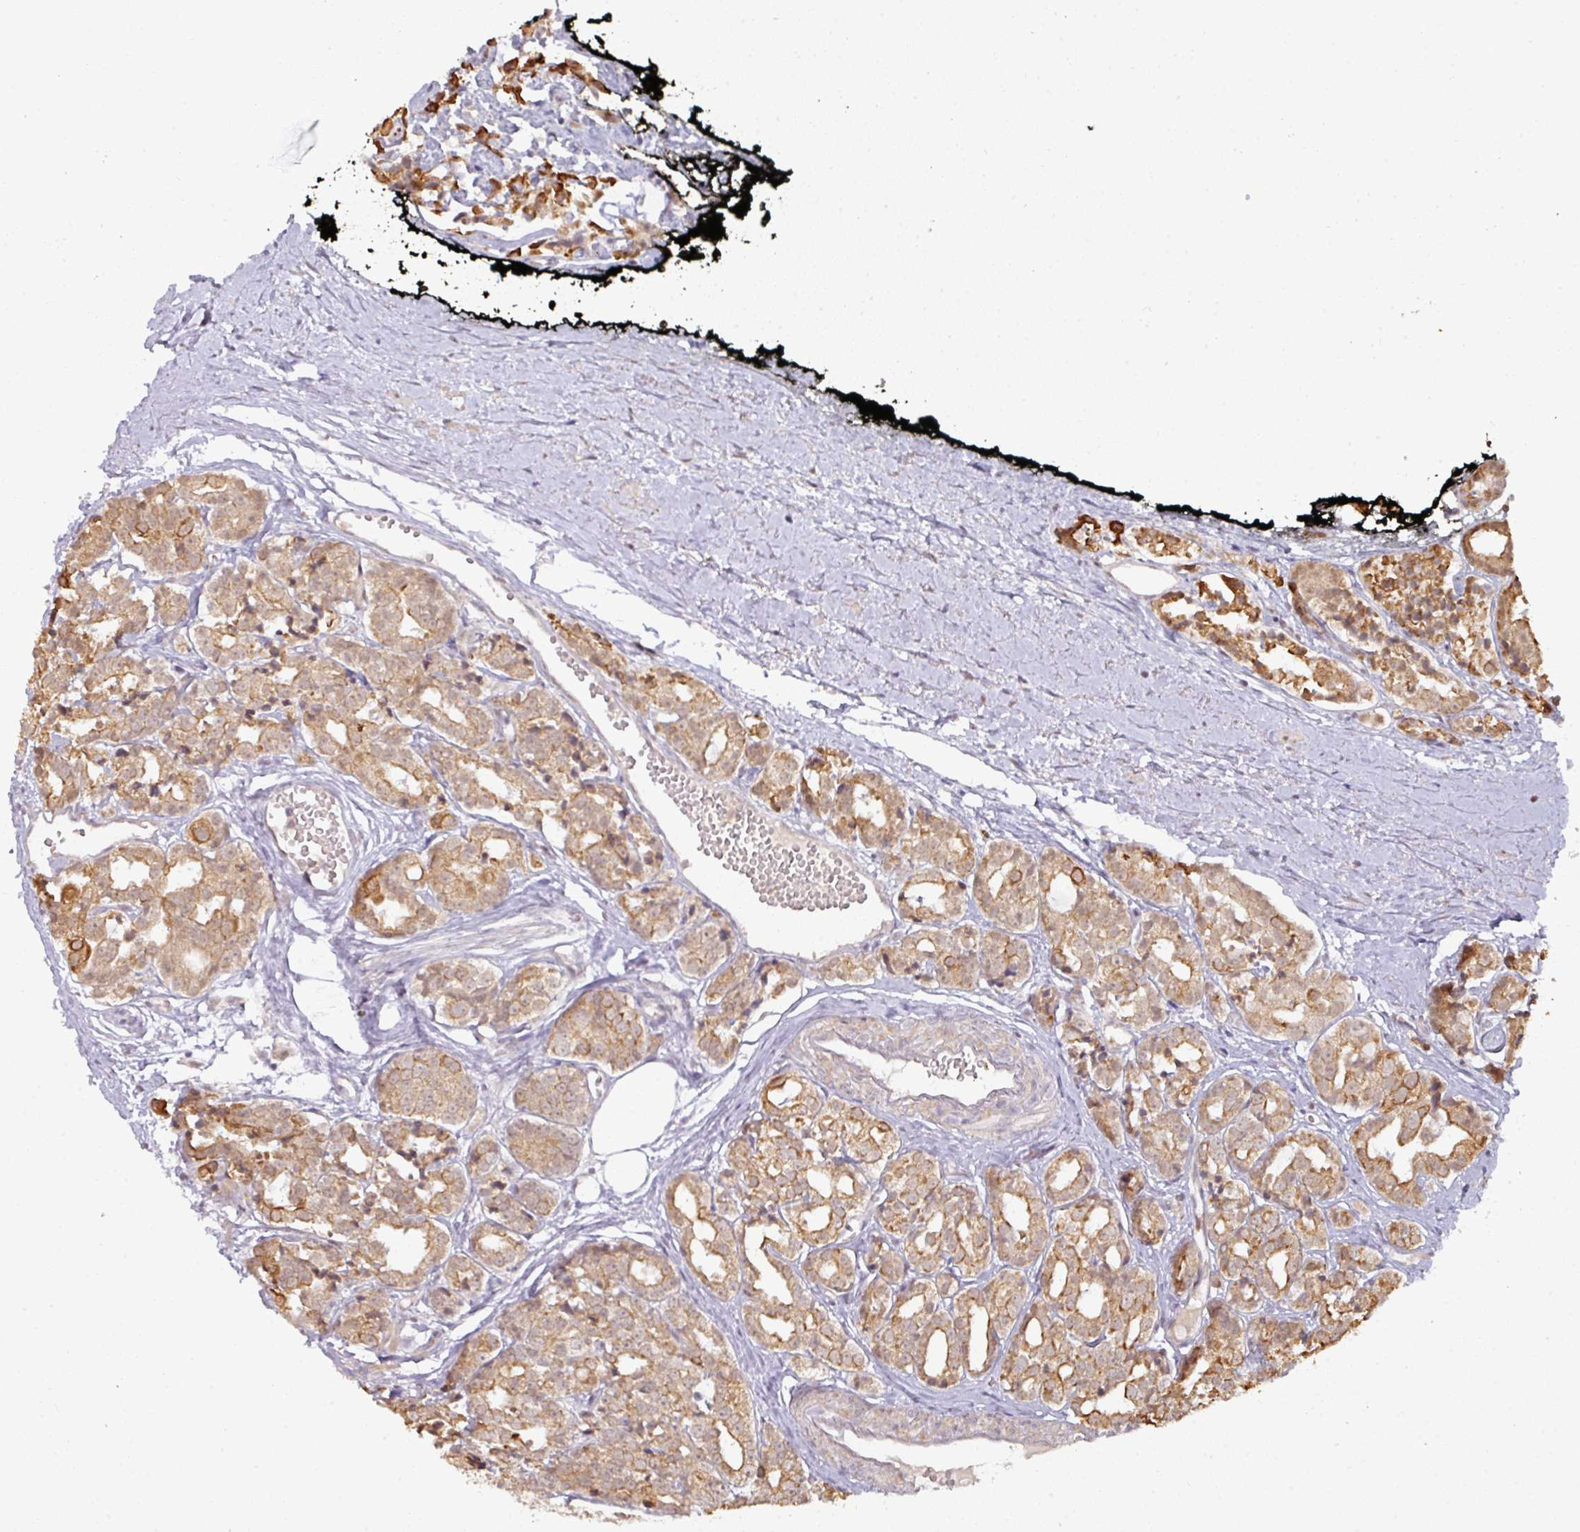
{"staining": {"intensity": "moderate", "quantity": "25%-75%", "location": "cytoplasmic/membranous"}, "tissue": "prostate cancer", "cell_type": "Tumor cells", "image_type": "cancer", "snomed": [{"axis": "morphology", "description": "Adenocarcinoma, High grade"}, {"axis": "topography", "description": "Prostate"}], "caption": "This micrograph exhibits high-grade adenocarcinoma (prostate) stained with IHC to label a protein in brown. The cytoplasmic/membranous of tumor cells show moderate positivity for the protein. Nuclei are counter-stained blue.", "gene": "GTF2H3", "patient": {"sex": "male", "age": 71}}